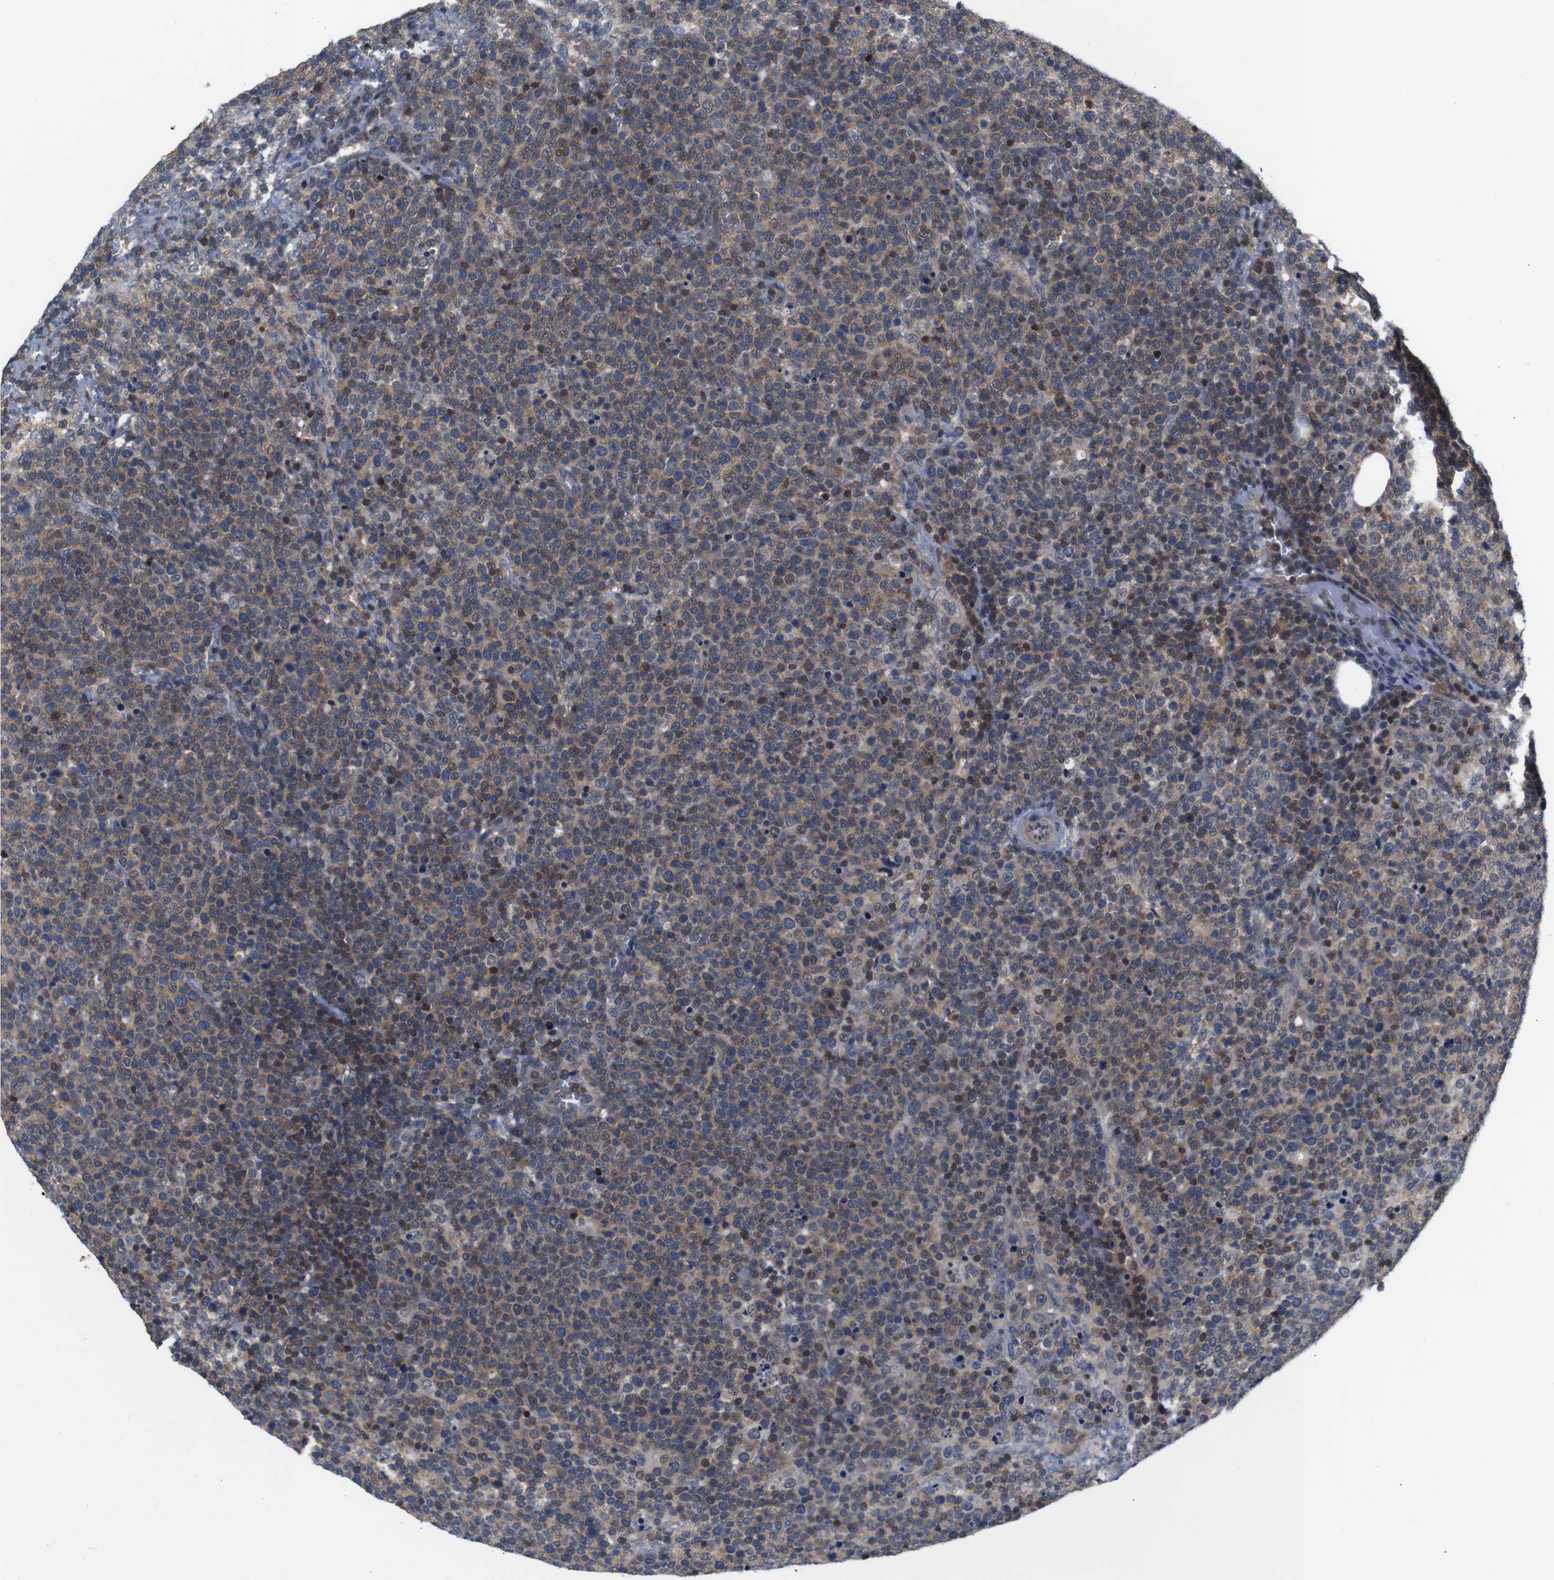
{"staining": {"intensity": "weak", "quantity": ">75%", "location": "cytoplasmic/membranous,nuclear"}, "tissue": "lymphoma", "cell_type": "Tumor cells", "image_type": "cancer", "snomed": [{"axis": "morphology", "description": "Malignant lymphoma, non-Hodgkin's type, High grade"}, {"axis": "topography", "description": "Lymph node"}], "caption": "Immunohistochemical staining of malignant lymphoma, non-Hodgkin's type (high-grade) exhibits weak cytoplasmic/membranous and nuclear protein staining in approximately >75% of tumor cells.", "gene": "BRWD3", "patient": {"sex": "male", "age": 61}}